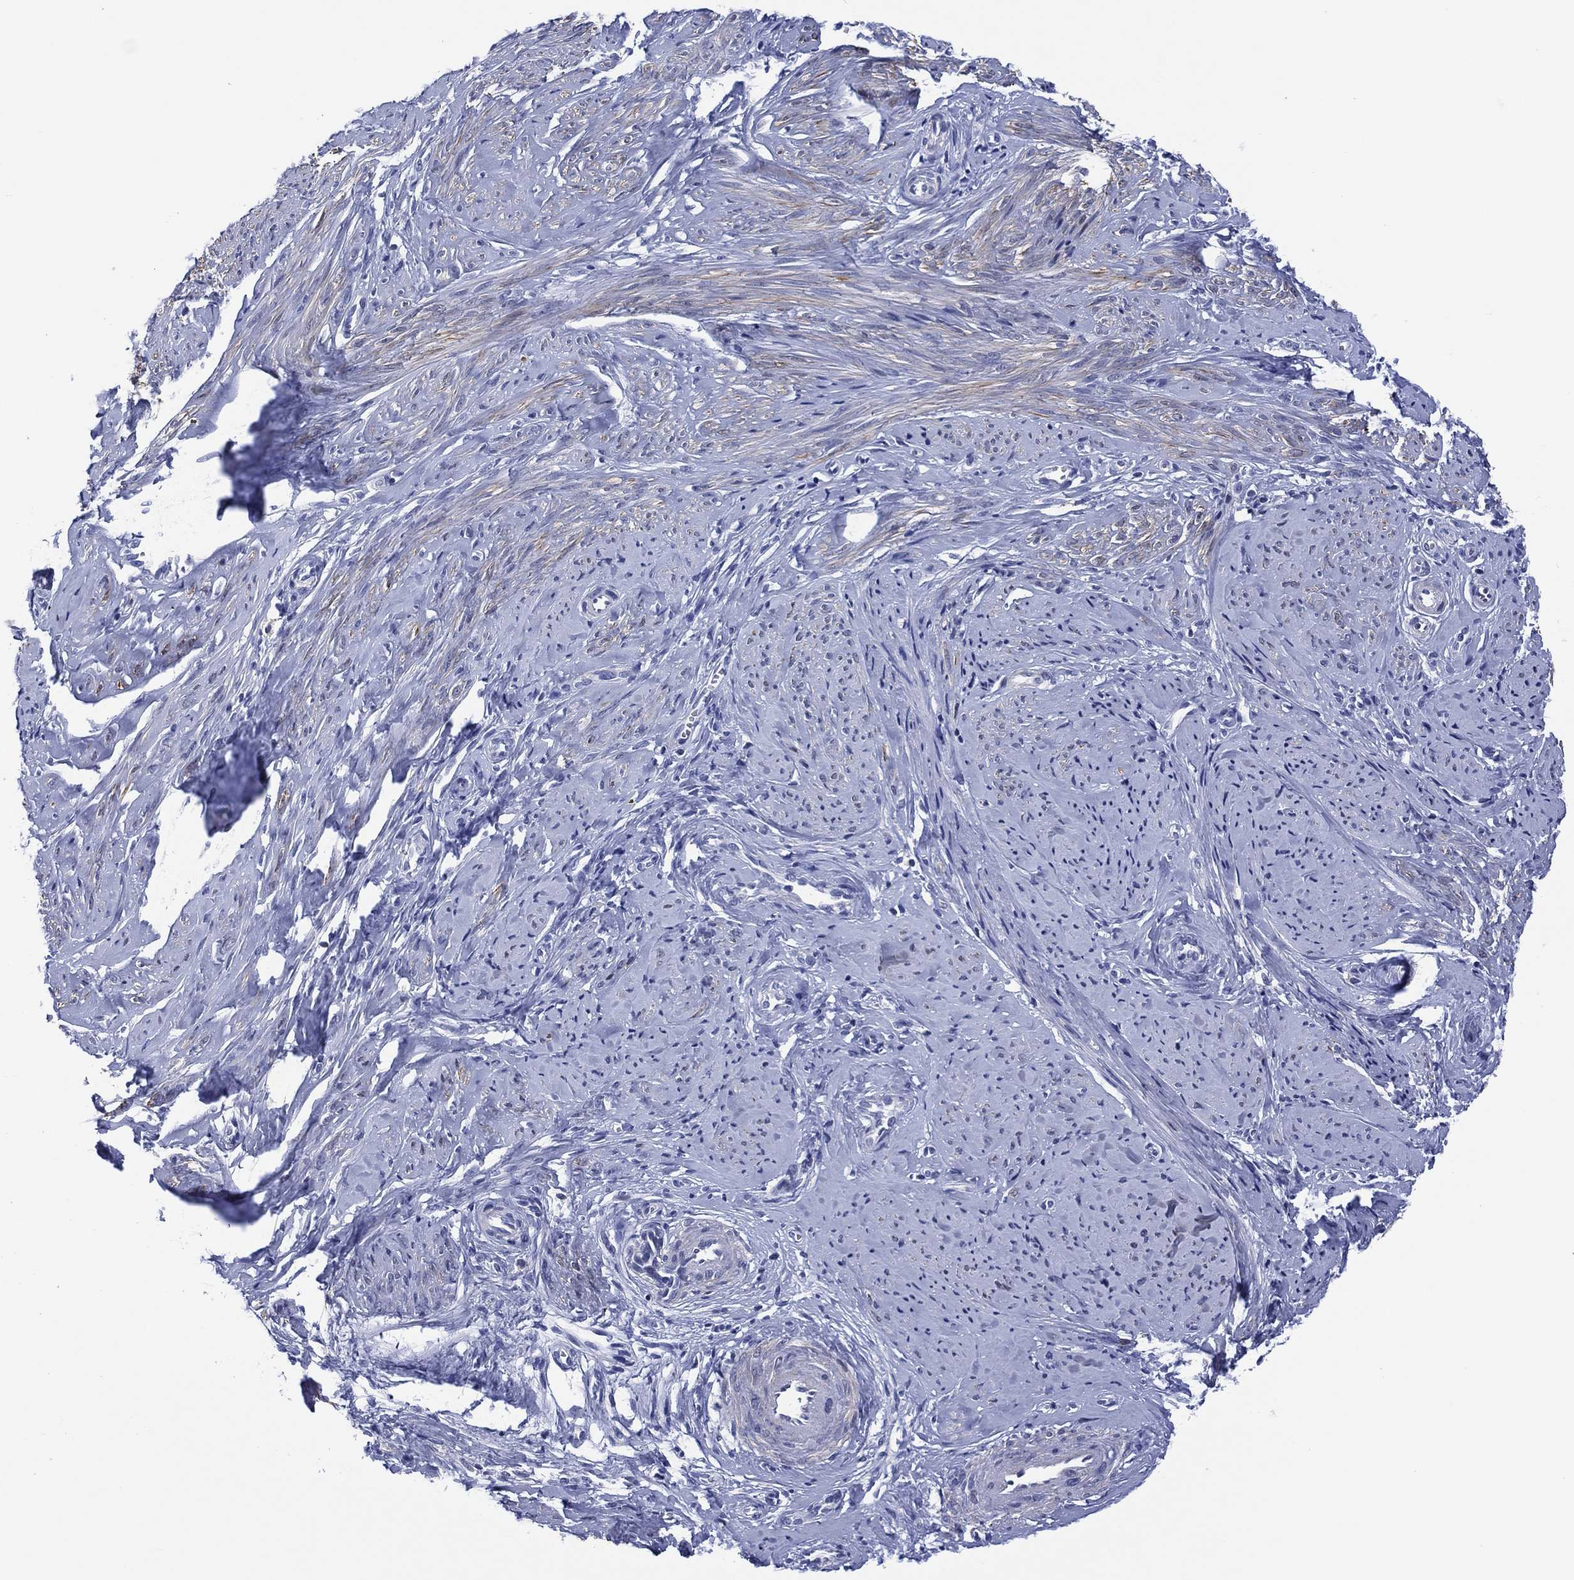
{"staining": {"intensity": "weak", "quantity": "25%-75%", "location": "cytoplasmic/membranous"}, "tissue": "smooth muscle", "cell_type": "Smooth muscle cells", "image_type": "normal", "snomed": [{"axis": "morphology", "description": "Normal tissue, NOS"}, {"axis": "topography", "description": "Smooth muscle"}], "caption": "Immunohistochemical staining of normal smooth muscle exhibits weak cytoplasmic/membranous protein expression in about 25%-75% of smooth muscle cells.", "gene": "CLIP3", "patient": {"sex": "female", "age": 48}}